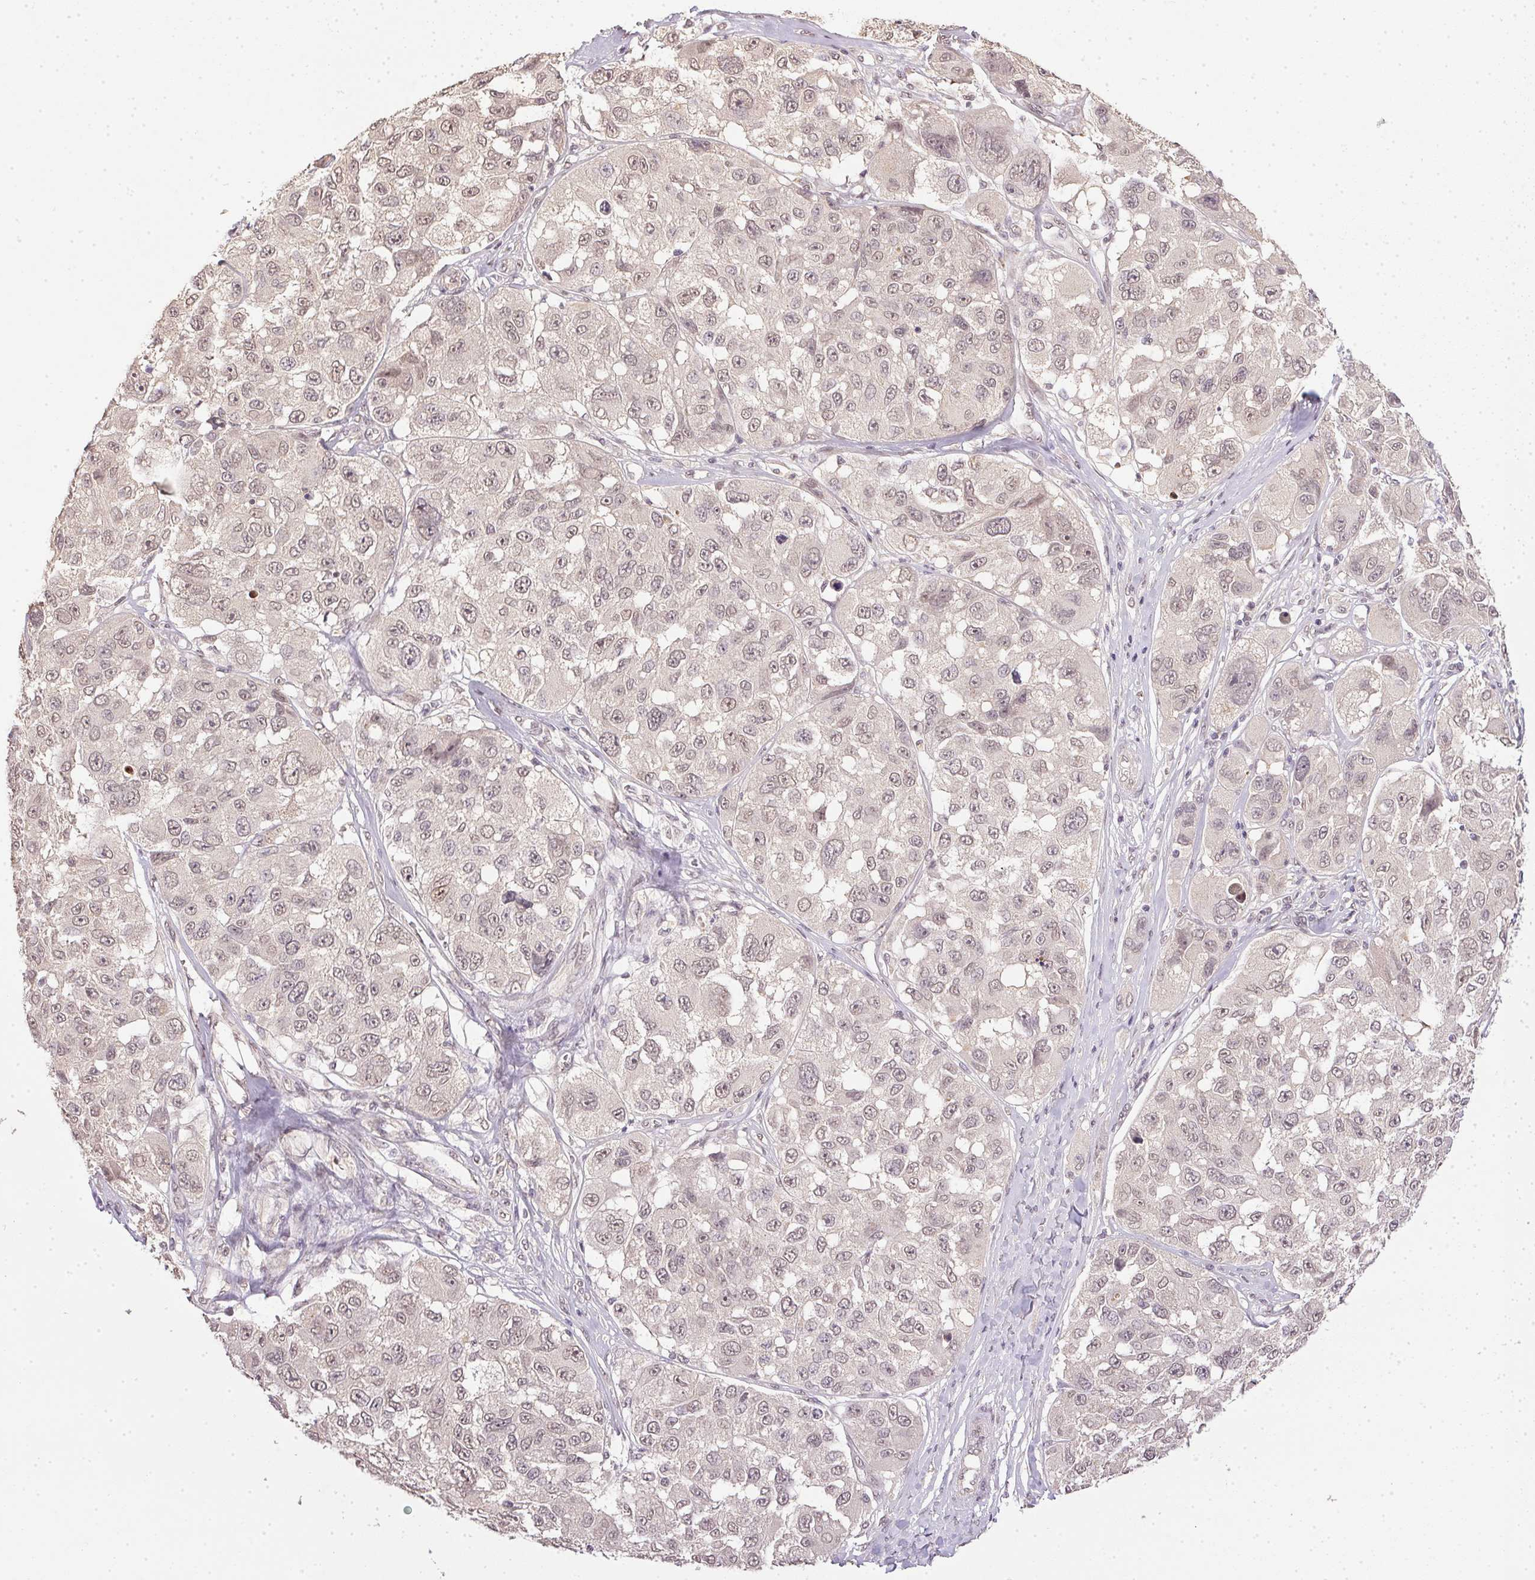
{"staining": {"intensity": "weak", "quantity": "<25%", "location": "nuclear"}, "tissue": "melanoma", "cell_type": "Tumor cells", "image_type": "cancer", "snomed": [{"axis": "morphology", "description": "Malignant melanoma, NOS"}, {"axis": "topography", "description": "Skin"}], "caption": "This photomicrograph is of melanoma stained with immunohistochemistry to label a protein in brown with the nuclei are counter-stained blue. There is no staining in tumor cells. (DAB immunohistochemistry visualized using brightfield microscopy, high magnification).", "gene": "PPP4R4", "patient": {"sex": "female", "age": 66}}